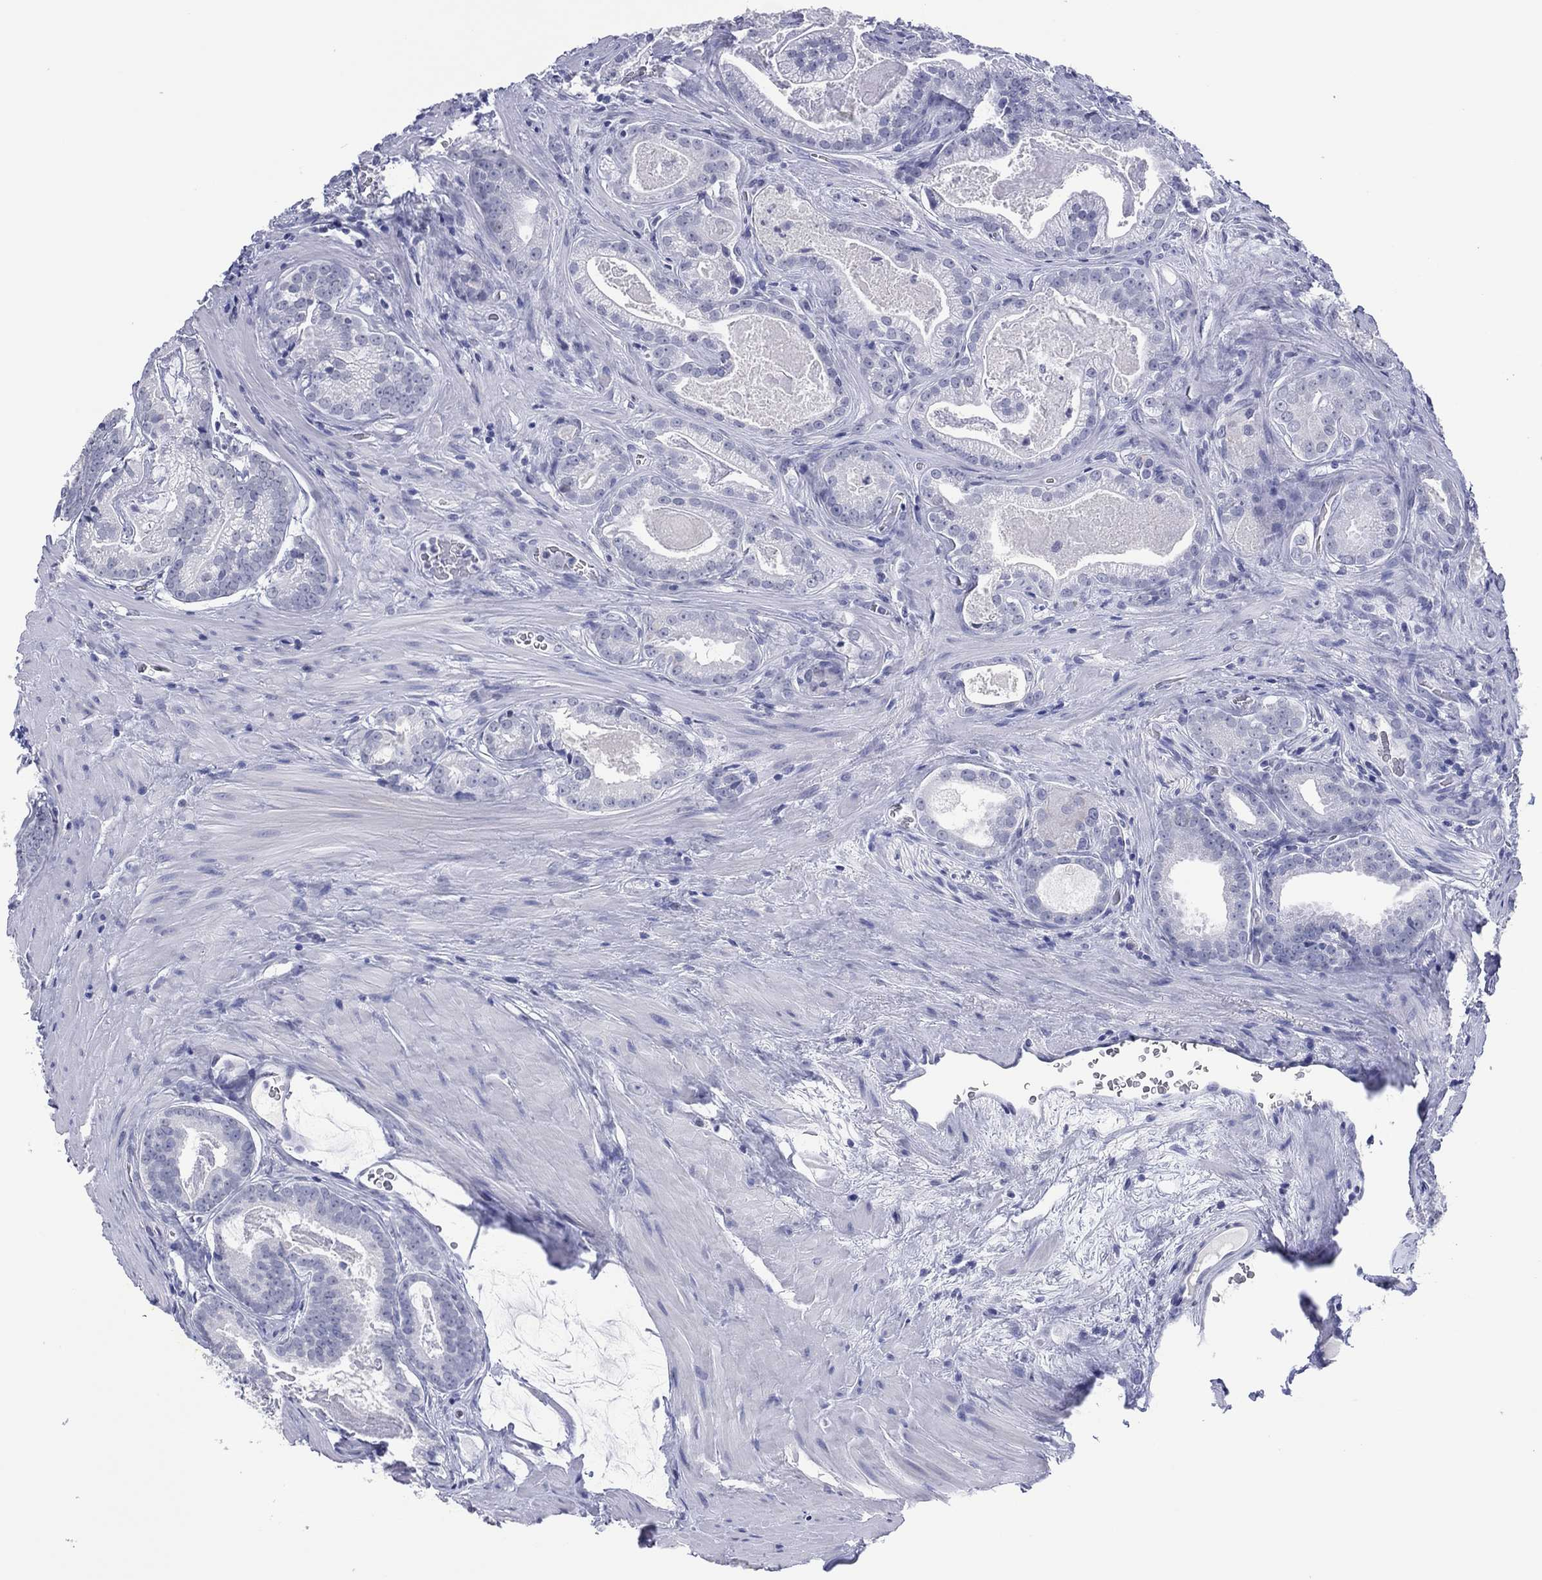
{"staining": {"intensity": "negative", "quantity": "none", "location": "none"}, "tissue": "prostate cancer", "cell_type": "Tumor cells", "image_type": "cancer", "snomed": [{"axis": "morphology", "description": "Adenocarcinoma, NOS"}, {"axis": "topography", "description": "Prostate"}], "caption": "Immunohistochemical staining of human prostate cancer (adenocarcinoma) displays no significant positivity in tumor cells.", "gene": "UTF1", "patient": {"sex": "male", "age": 61}}